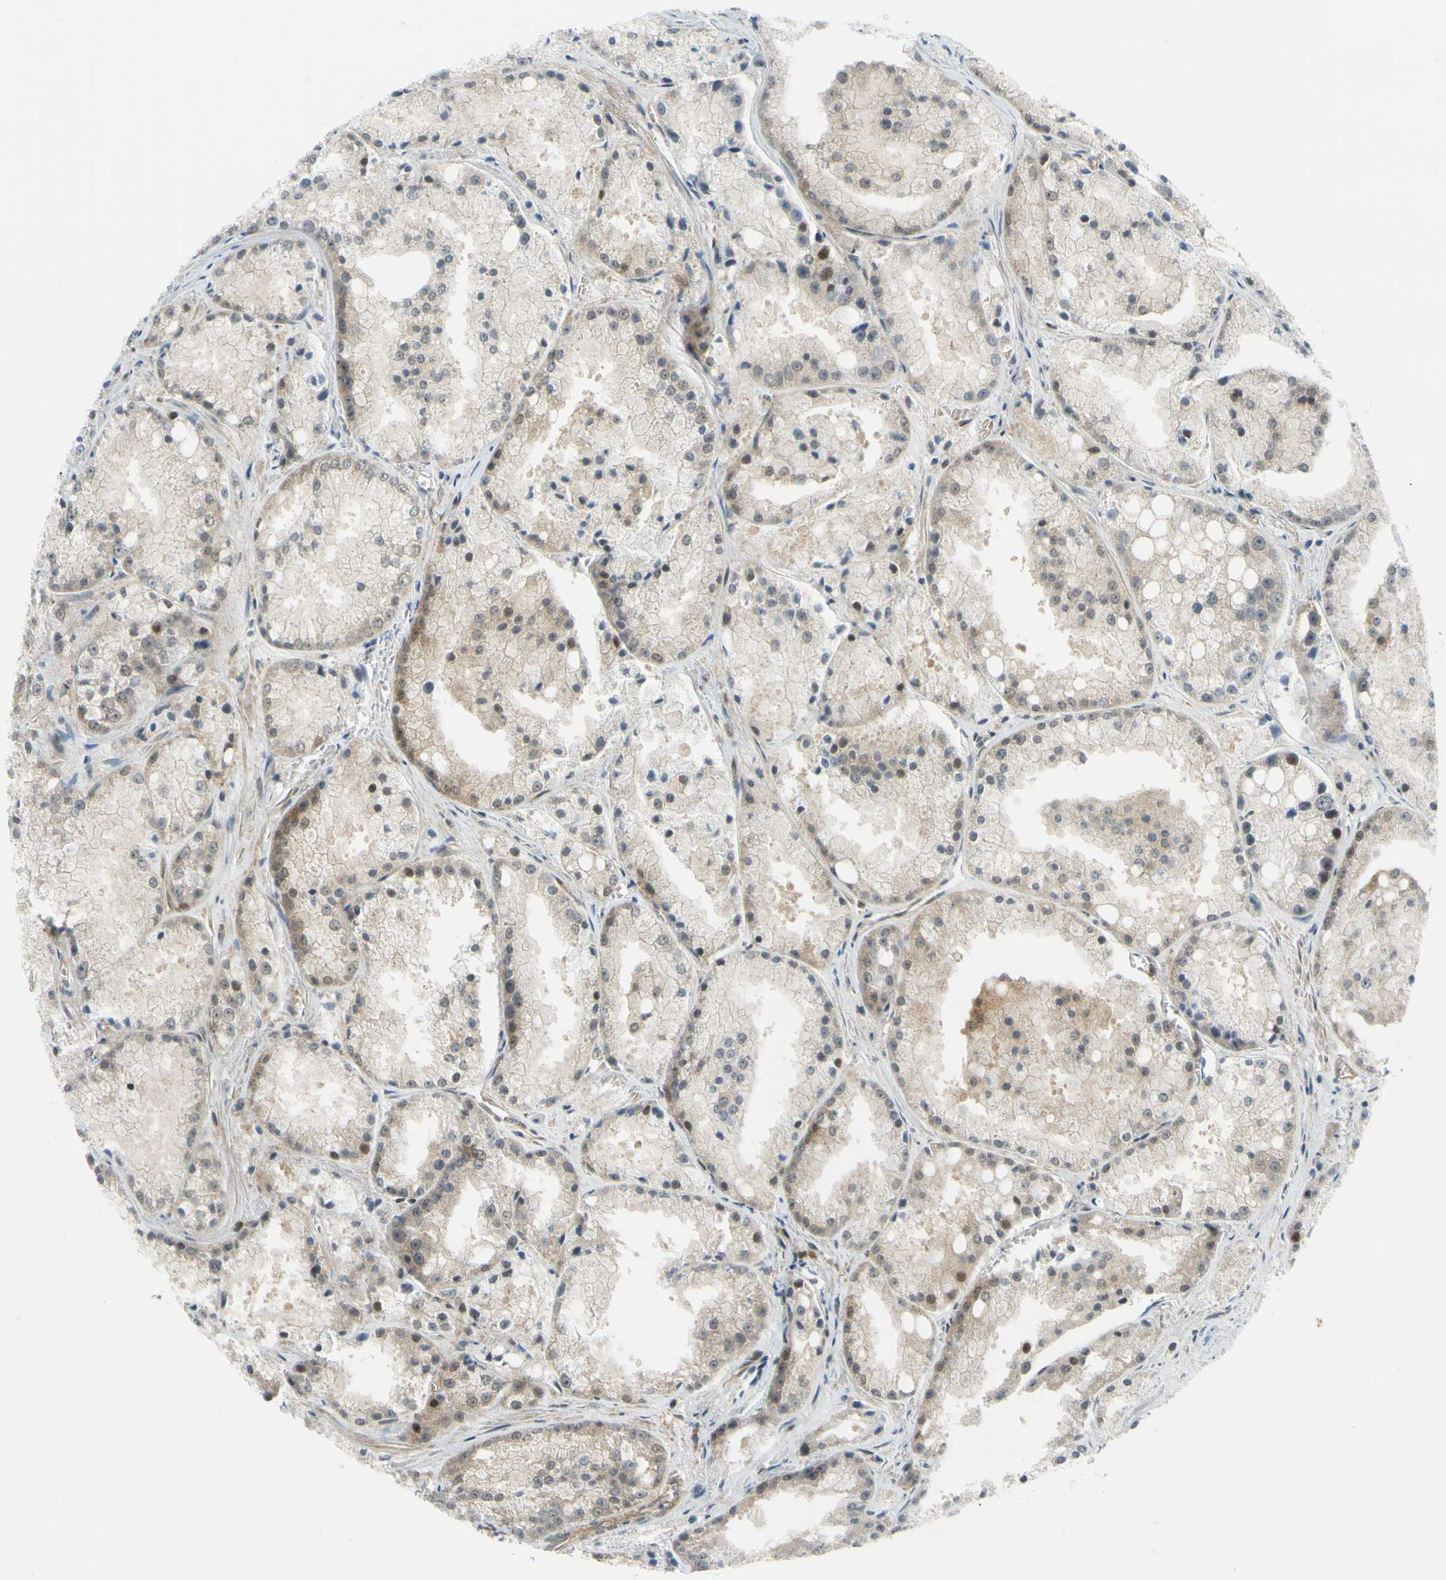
{"staining": {"intensity": "weak", "quantity": "<25%", "location": "cytoplasmic/membranous,nuclear"}, "tissue": "prostate cancer", "cell_type": "Tumor cells", "image_type": "cancer", "snomed": [{"axis": "morphology", "description": "Adenocarcinoma, Low grade"}, {"axis": "topography", "description": "Prostate"}], "caption": "This is a micrograph of immunohistochemistry staining of adenocarcinoma (low-grade) (prostate), which shows no positivity in tumor cells. The staining was performed using DAB (3,3'-diaminobenzidine) to visualize the protein expression in brown, while the nuclei were stained in blue with hematoxylin (Magnification: 20x).", "gene": "MAPK9", "patient": {"sex": "male", "age": 64}}